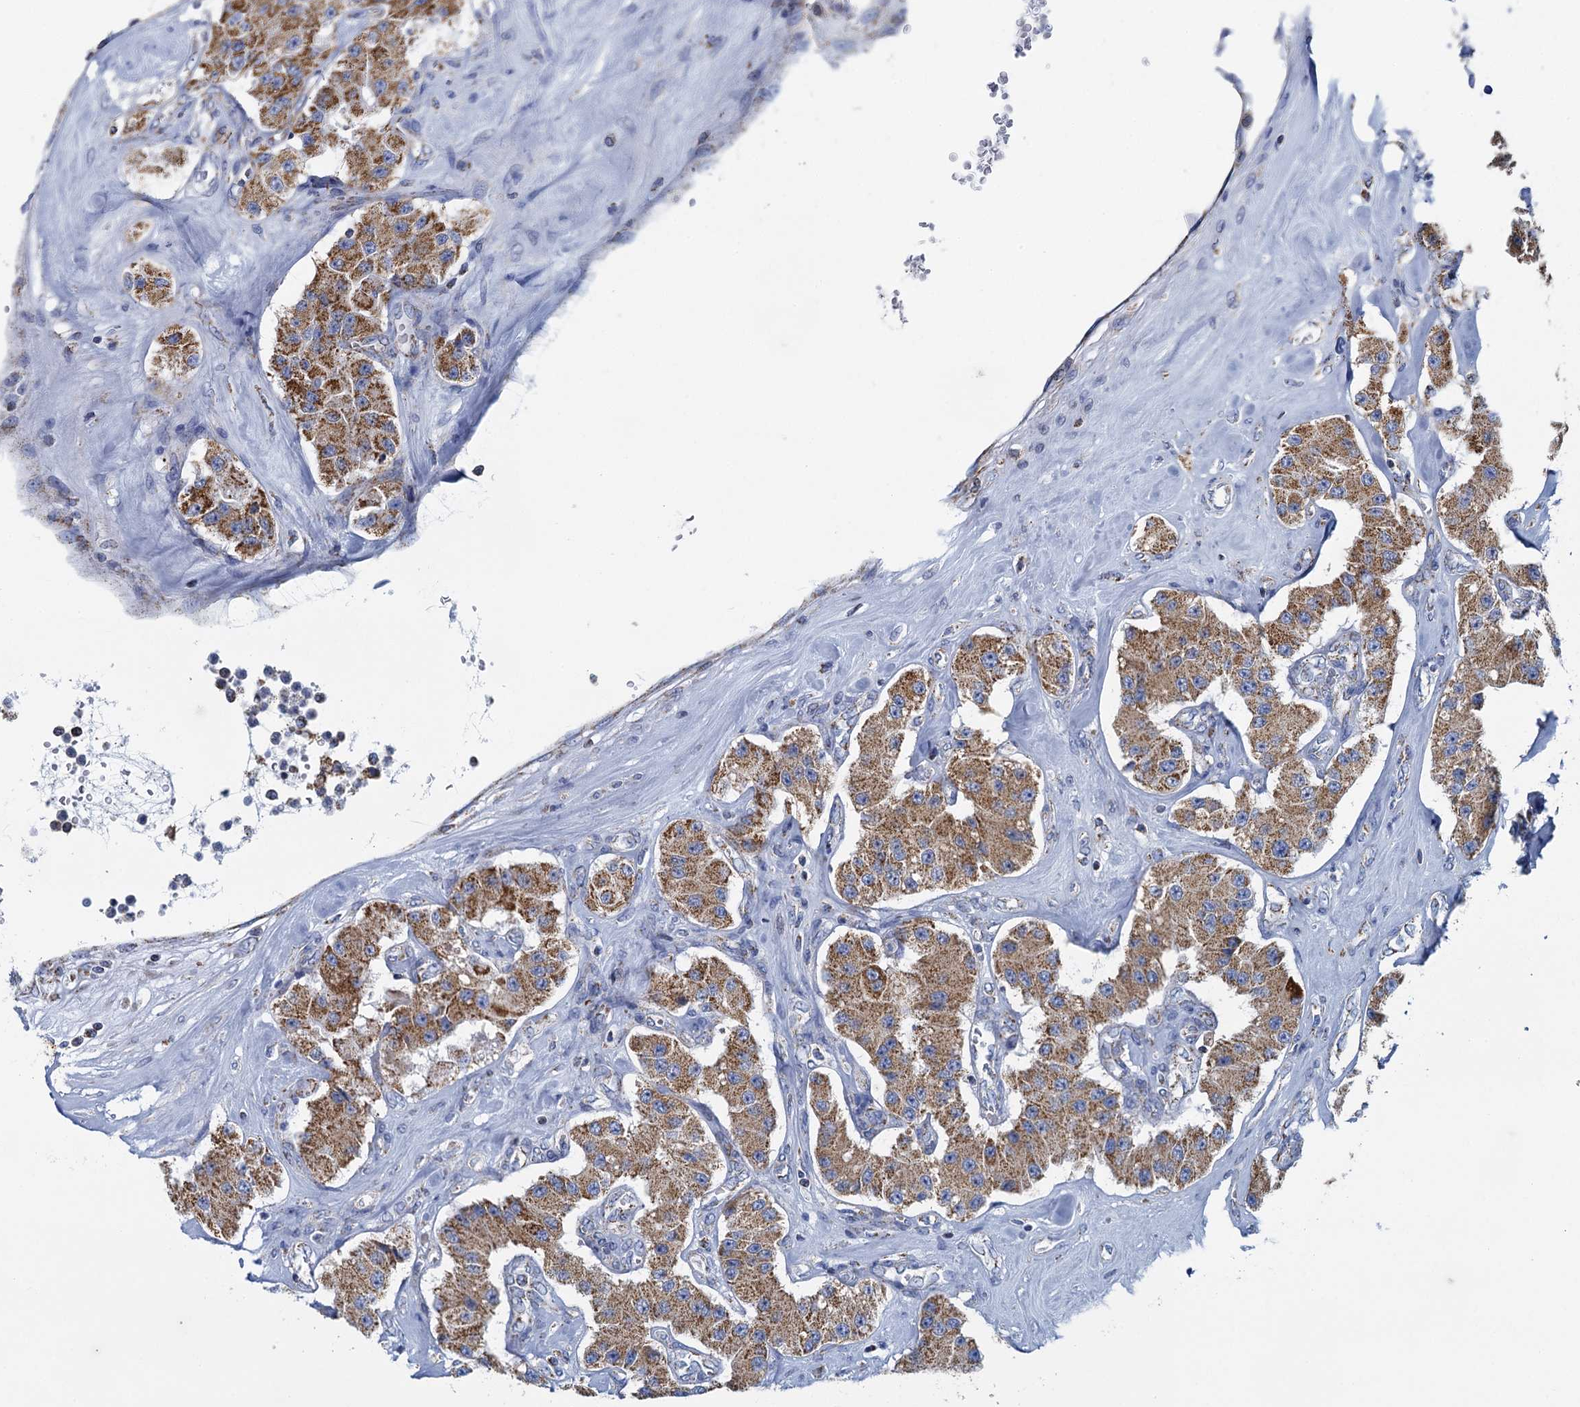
{"staining": {"intensity": "moderate", "quantity": ">75%", "location": "cytoplasmic/membranous"}, "tissue": "carcinoid", "cell_type": "Tumor cells", "image_type": "cancer", "snomed": [{"axis": "morphology", "description": "Carcinoid, malignant, NOS"}, {"axis": "topography", "description": "Pancreas"}], "caption": "DAB (3,3'-diaminobenzidine) immunohistochemical staining of carcinoid exhibits moderate cytoplasmic/membranous protein staining in approximately >75% of tumor cells.", "gene": "CCP110", "patient": {"sex": "male", "age": 41}}